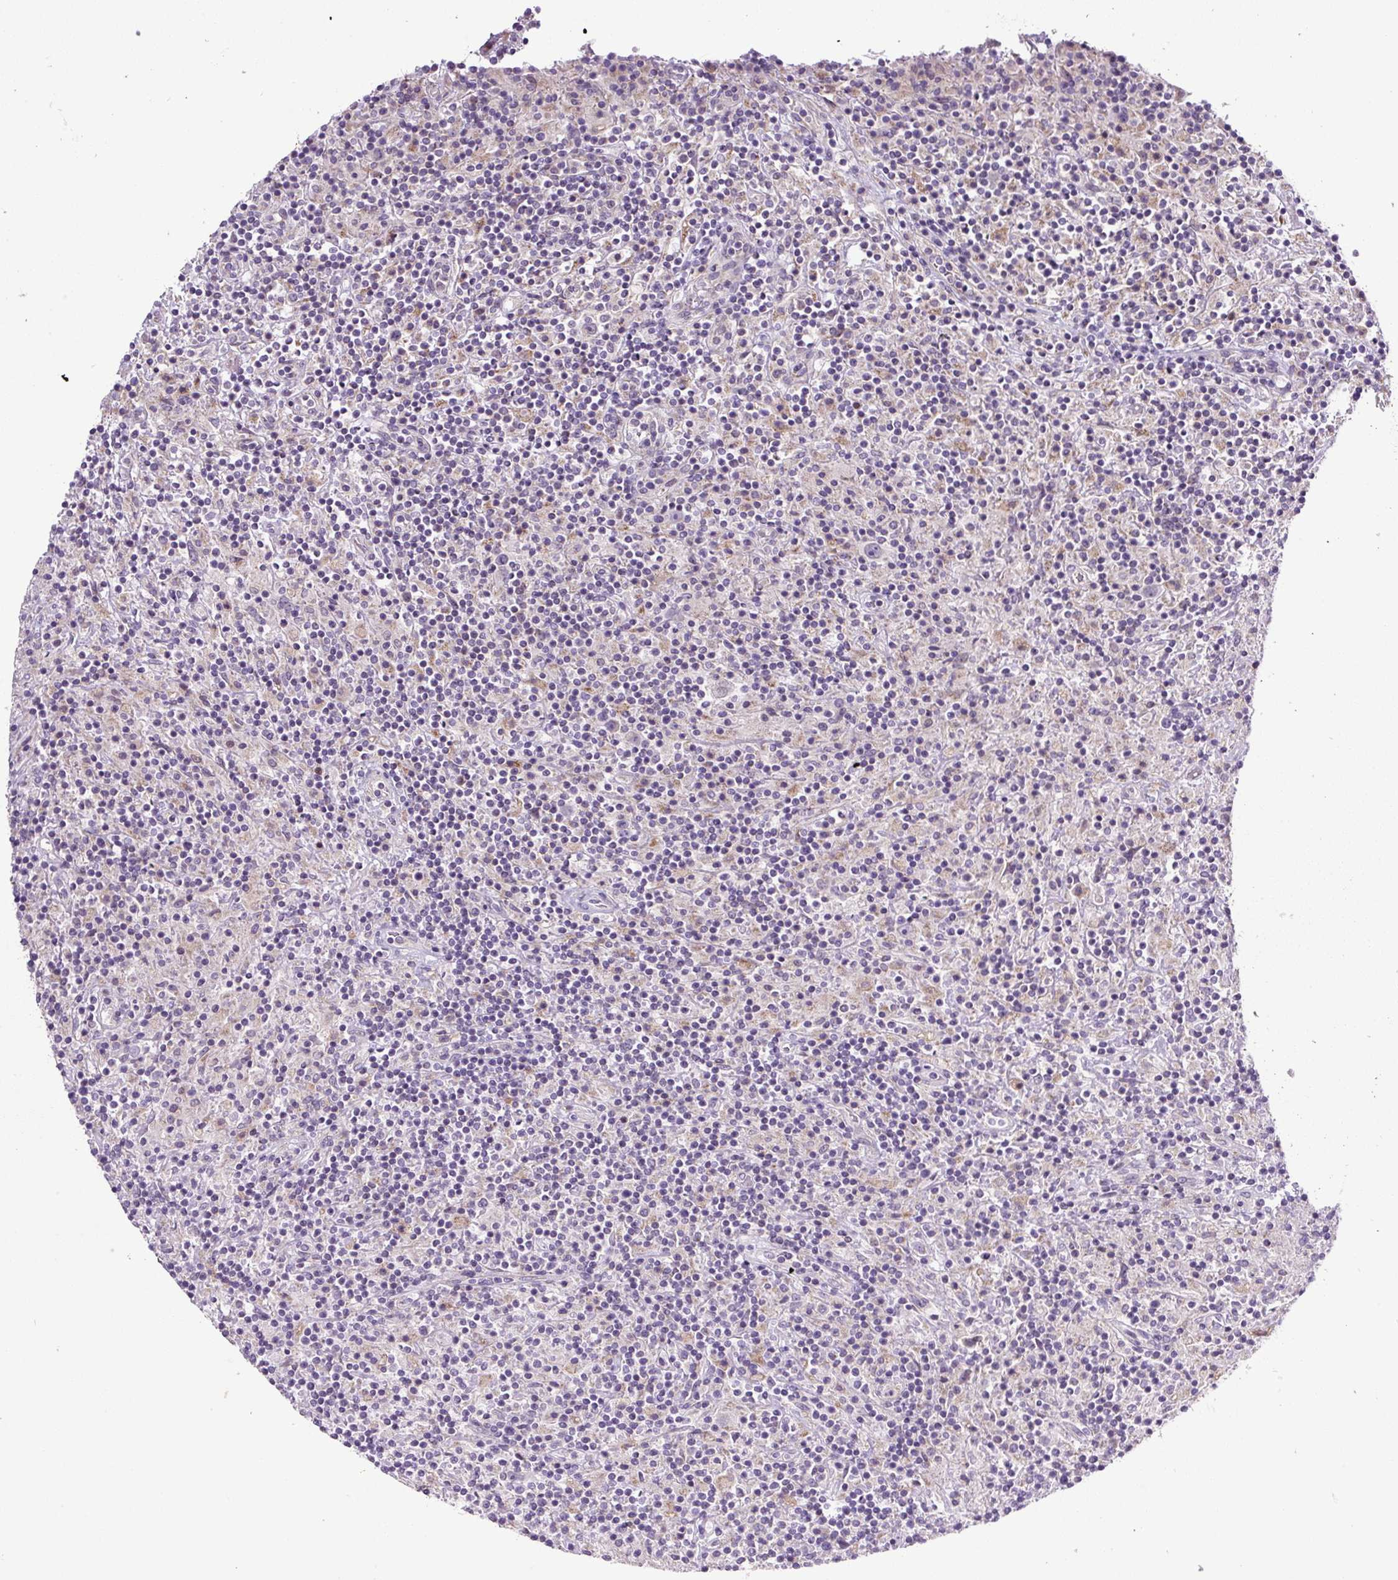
{"staining": {"intensity": "negative", "quantity": "none", "location": "none"}, "tissue": "lymphoma", "cell_type": "Tumor cells", "image_type": "cancer", "snomed": [{"axis": "morphology", "description": "Hodgkin's disease, NOS"}, {"axis": "topography", "description": "Lymph node"}], "caption": "Hodgkin's disease stained for a protein using immunohistochemistry (IHC) exhibits no staining tumor cells.", "gene": "HPS4", "patient": {"sex": "male", "age": 70}}